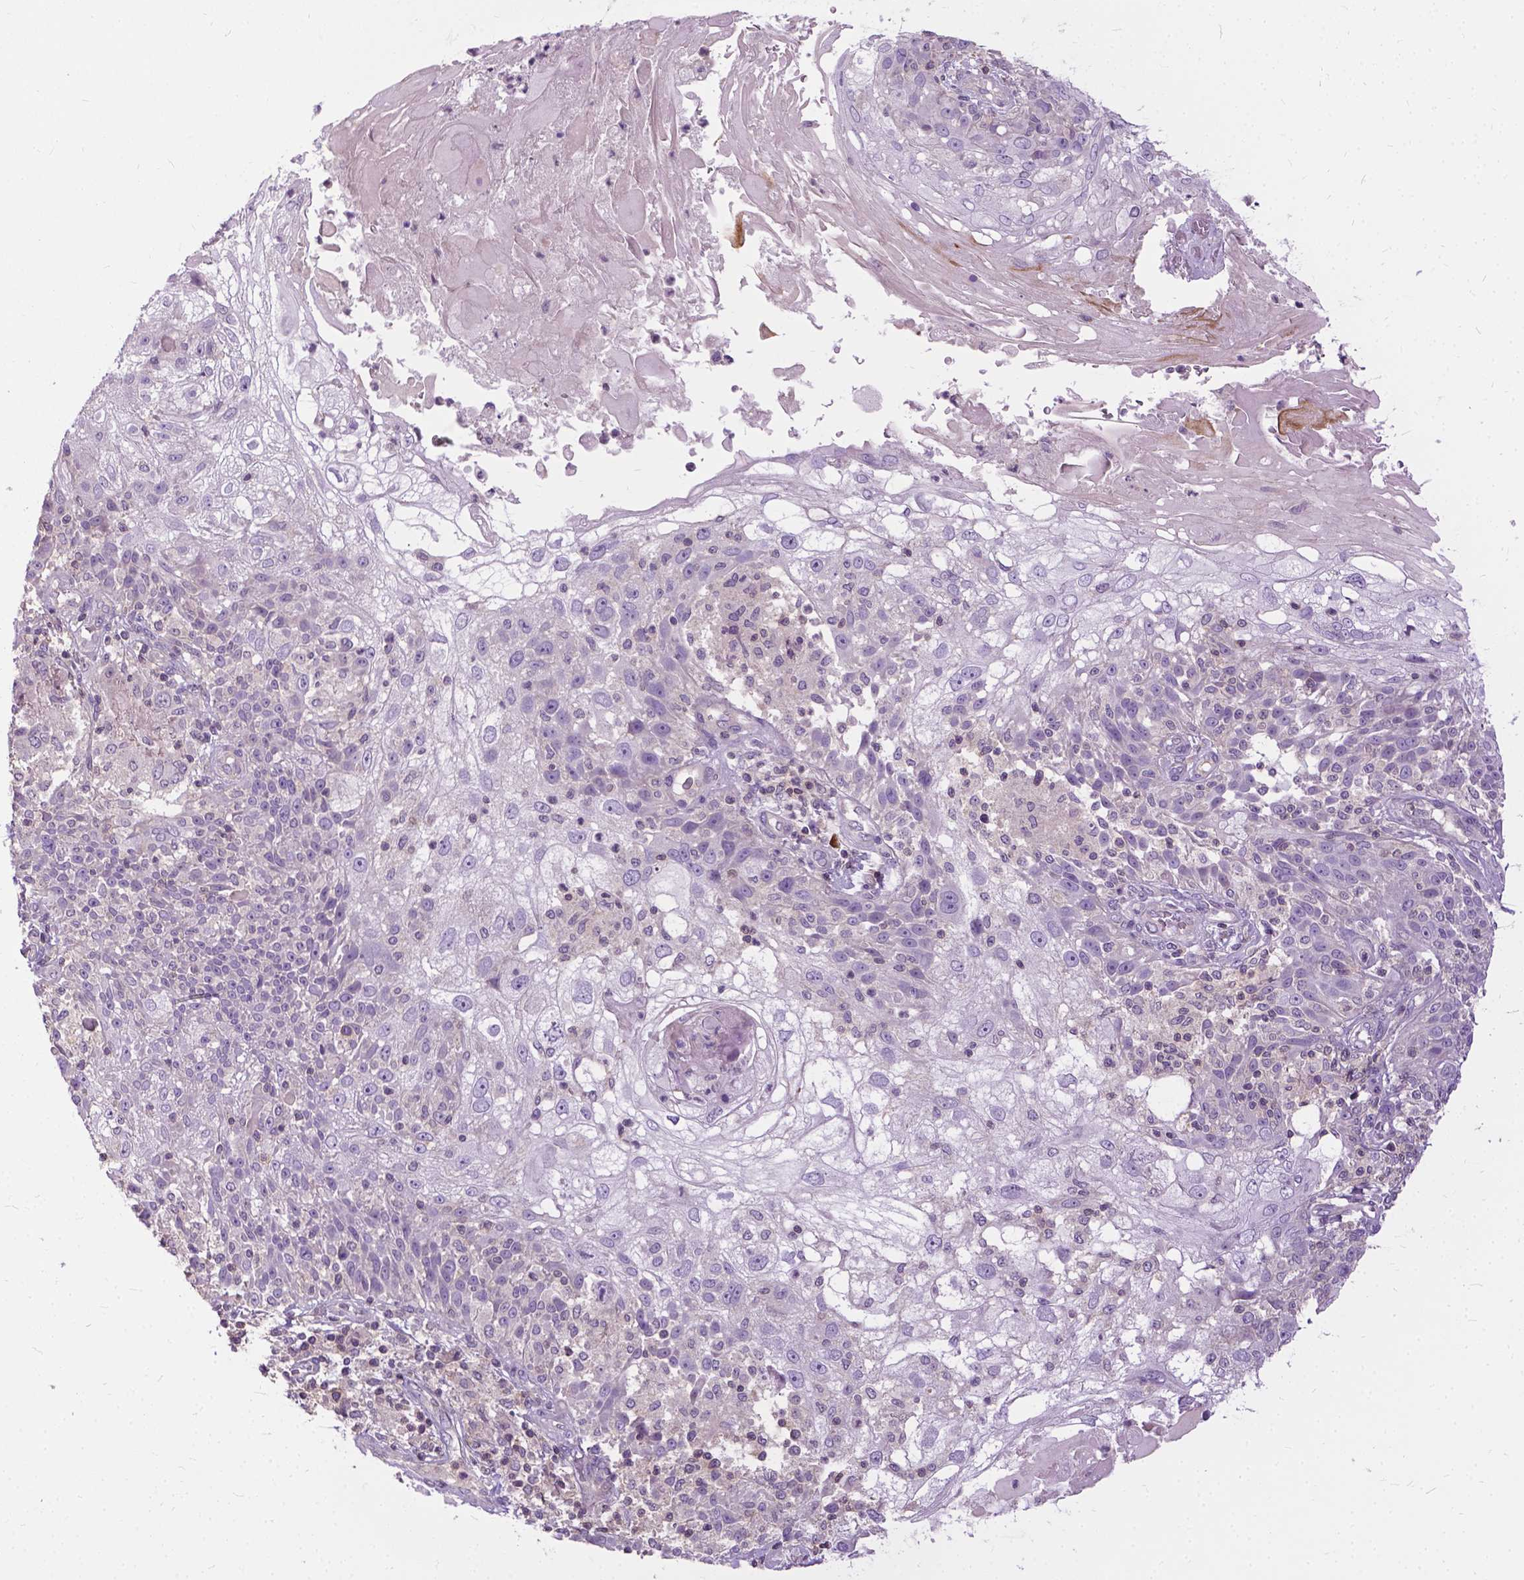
{"staining": {"intensity": "negative", "quantity": "none", "location": "none"}, "tissue": "skin cancer", "cell_type": "Tumor cells", "image_type": "cancer", "snomed": [{"axis": "morphology", "description": "Normal tissue, NOS"}, {"axis": "morphology", "description": "Squamous cell carcinoma, NOS"}, {"axis": "topography", "description": "Skin"}], "caption": "Tumor cells are negative for brown protein staining in squamous cell carcinoma (skin).", "gene": "JAK3", "patient": {"sex": "female", "age": 83}}